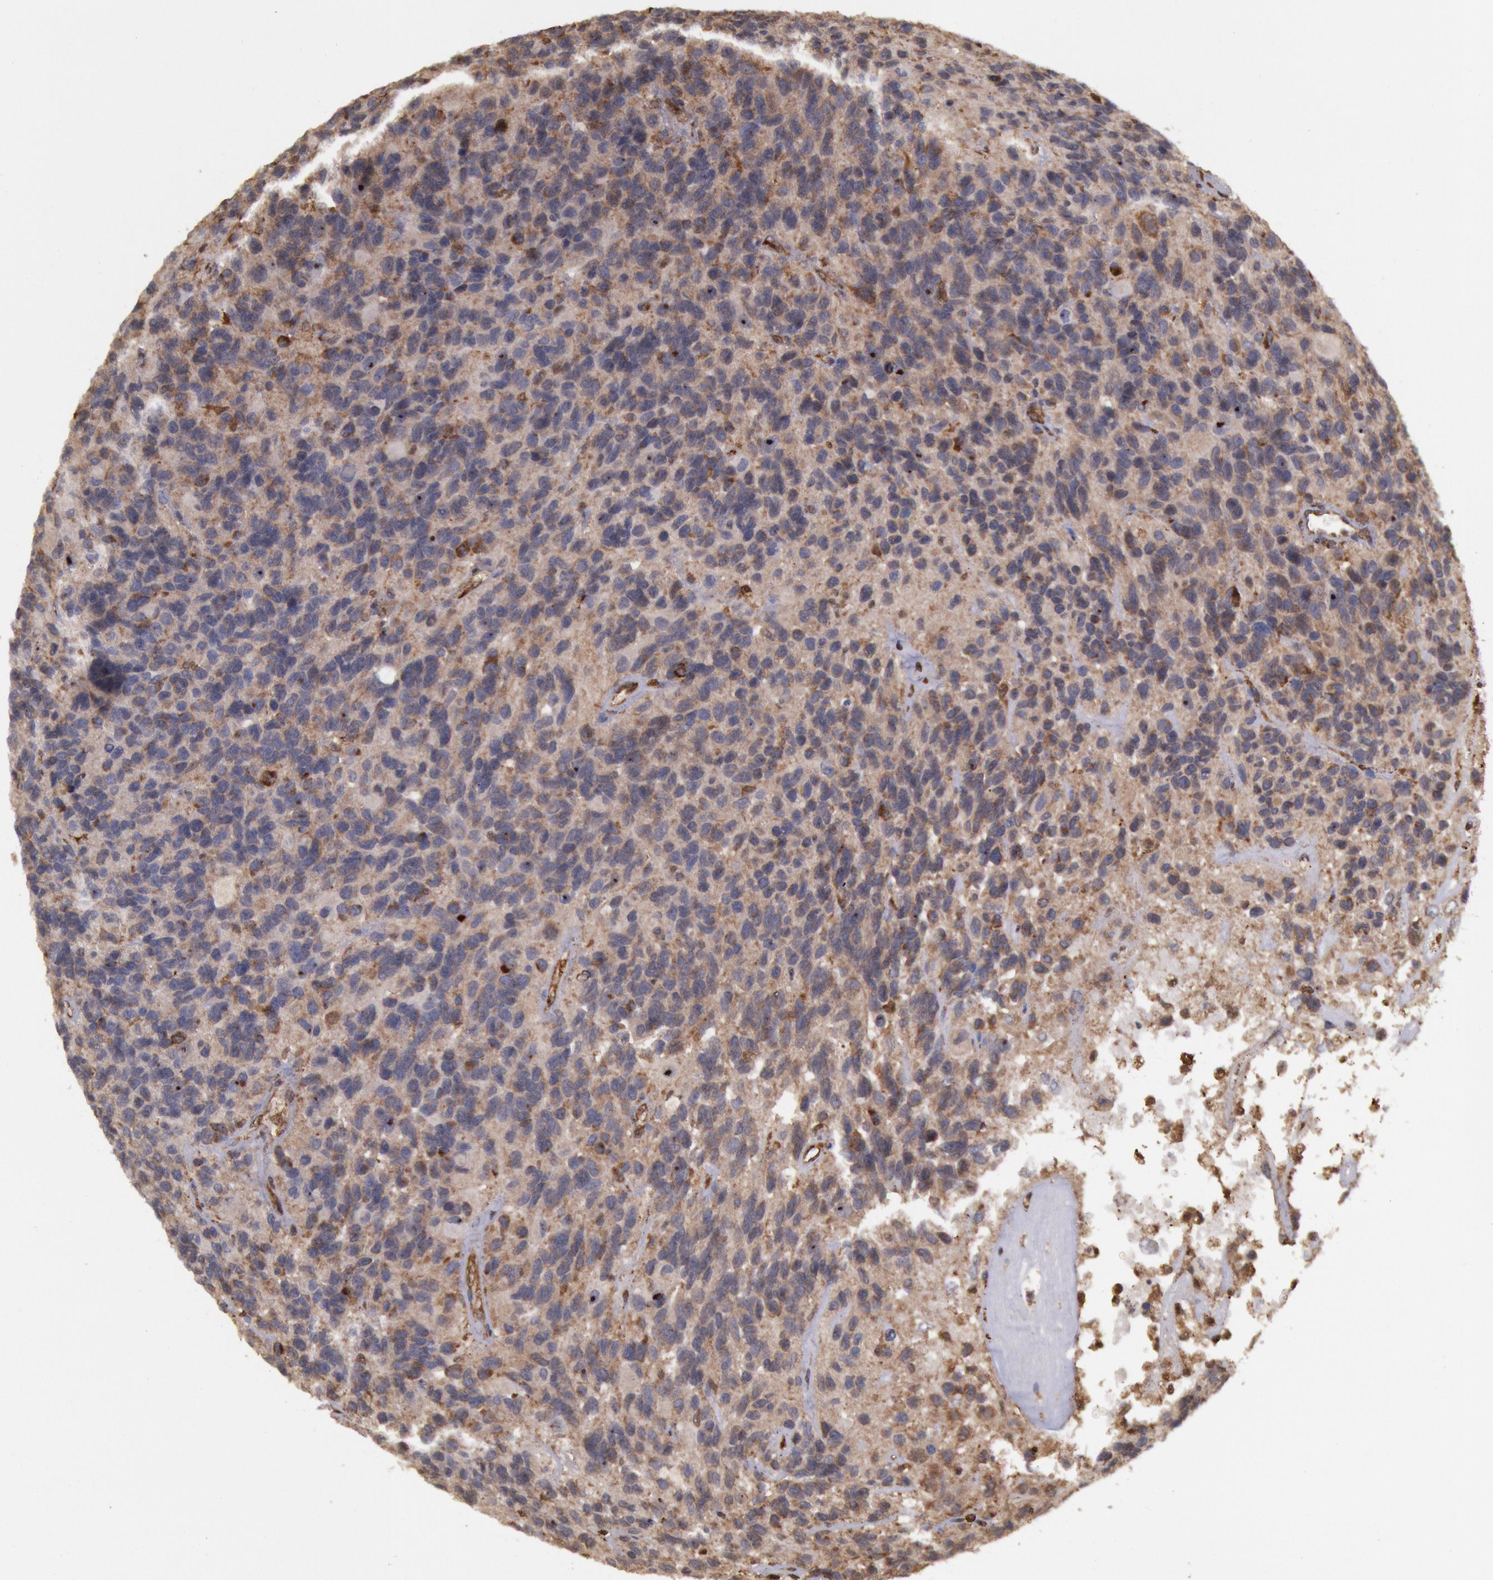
{"staining": {"intensity": "moderate", "quantity": "25%-75%", "location": "cytoplasmic/membranous"}, "tissue": "glioma", "cell_type": "Tumor cells", "image_type": "cancer", "snomed": [{"axis": "morphology", "description": "Glioma, malignant, High grade"}, {"axis": "topography", "description": "Brain"}], "caption": "A high-resolution image shows IHC staining of malignant glioma (high-grade), which shows moderate cytoplasmic/membranous staining in about 25%-75% of tumor cells.", "gene": "STX17", "patient": {"sex": "male", "age": 77}}